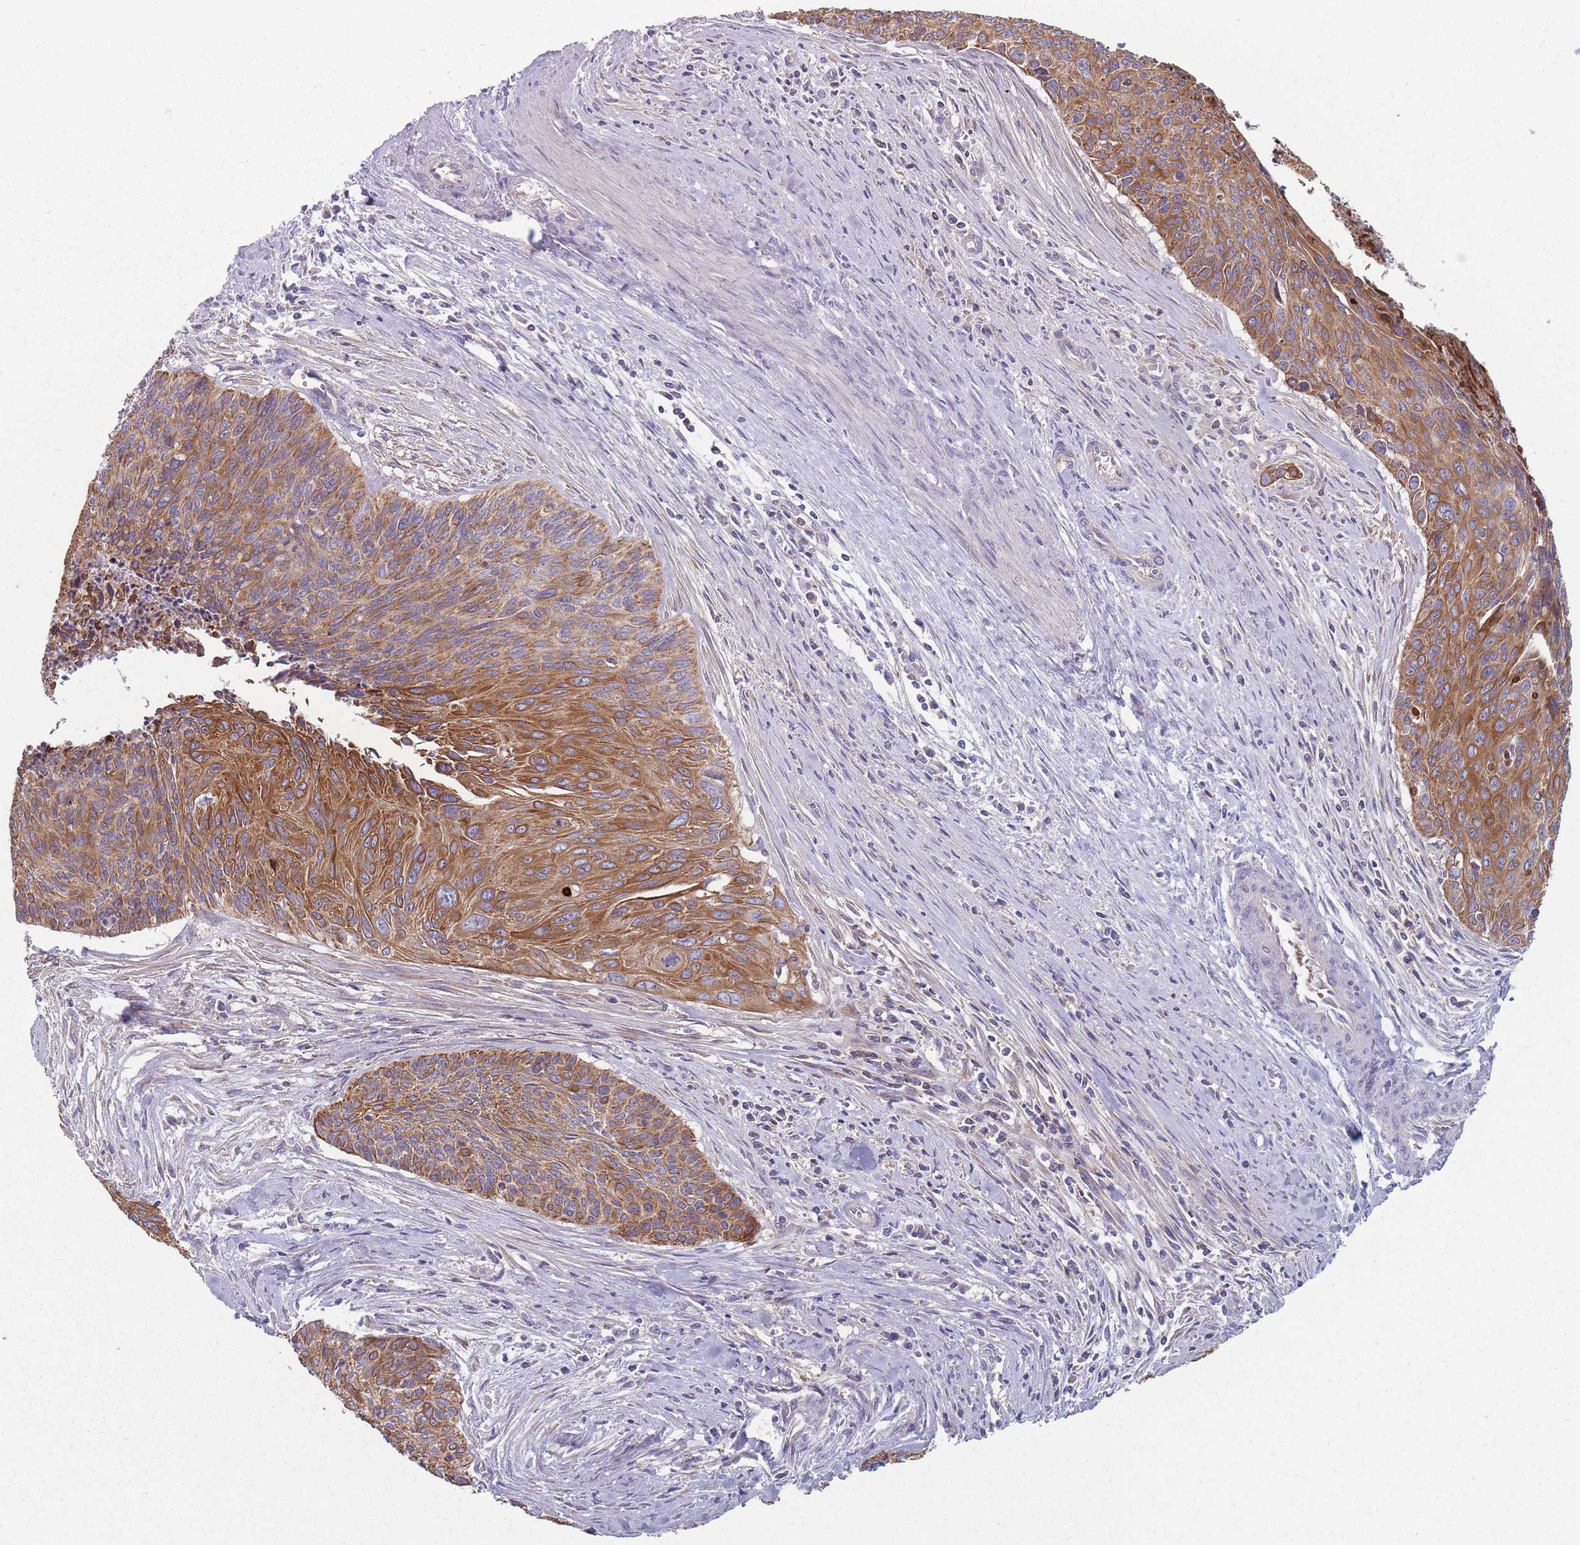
{"staining": {"intensity": "moderate", "quantity": ">75%", "location": "cytoplasmic/membranous"}, "tissue": "cervical cancer", "cell_type": "Tumor cells", "image_type": "cancer", "snomed": [{"axis": "morphology", "description": "Squamous cell carcinoma, NOS"}, {"axis": "topography", "description": "Cervix"}], "caption": "Immunohistochemical staining of human squamous cell carcinoma (cervical) displays medium levels of moderate cytoplasmic/membranous protein positivity in approximately >75% of tumor cells. (IHC, brightfield microscopy, high magnification).", "gene": "HSBP1L1", "patient": {"sex": "female", "age": 55}}